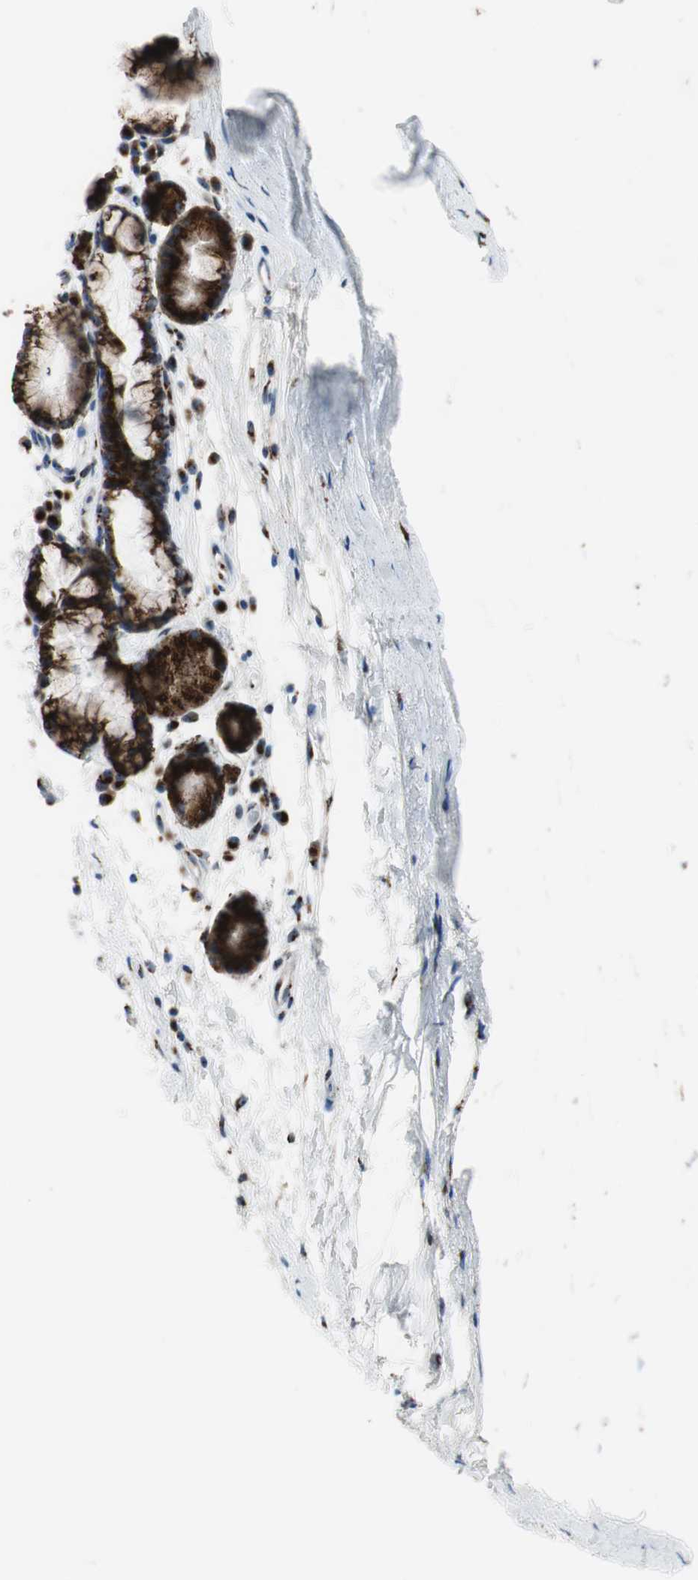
{"staining": {"intensity": "moderate", "quantity": ">75%", "location": "cytoplasmic/membranous"}, "tissue": "bronchus", "cell_type": "Respiratory epithelial cells", "image_type": "normal", "snomed": [{"axis": "morphology", "description": "Normal tissue, NOS"}, {"axis": "topography", "description": "Bronchus"}], "caption": "Bronchus stained with a brown dye exhibits moderate cytoplasmic/membranous positive positivity in approximately >75% of respiratory epithelial cells.", "gene": "TMED7", "patient": {"sex": "female", "age": 54}}